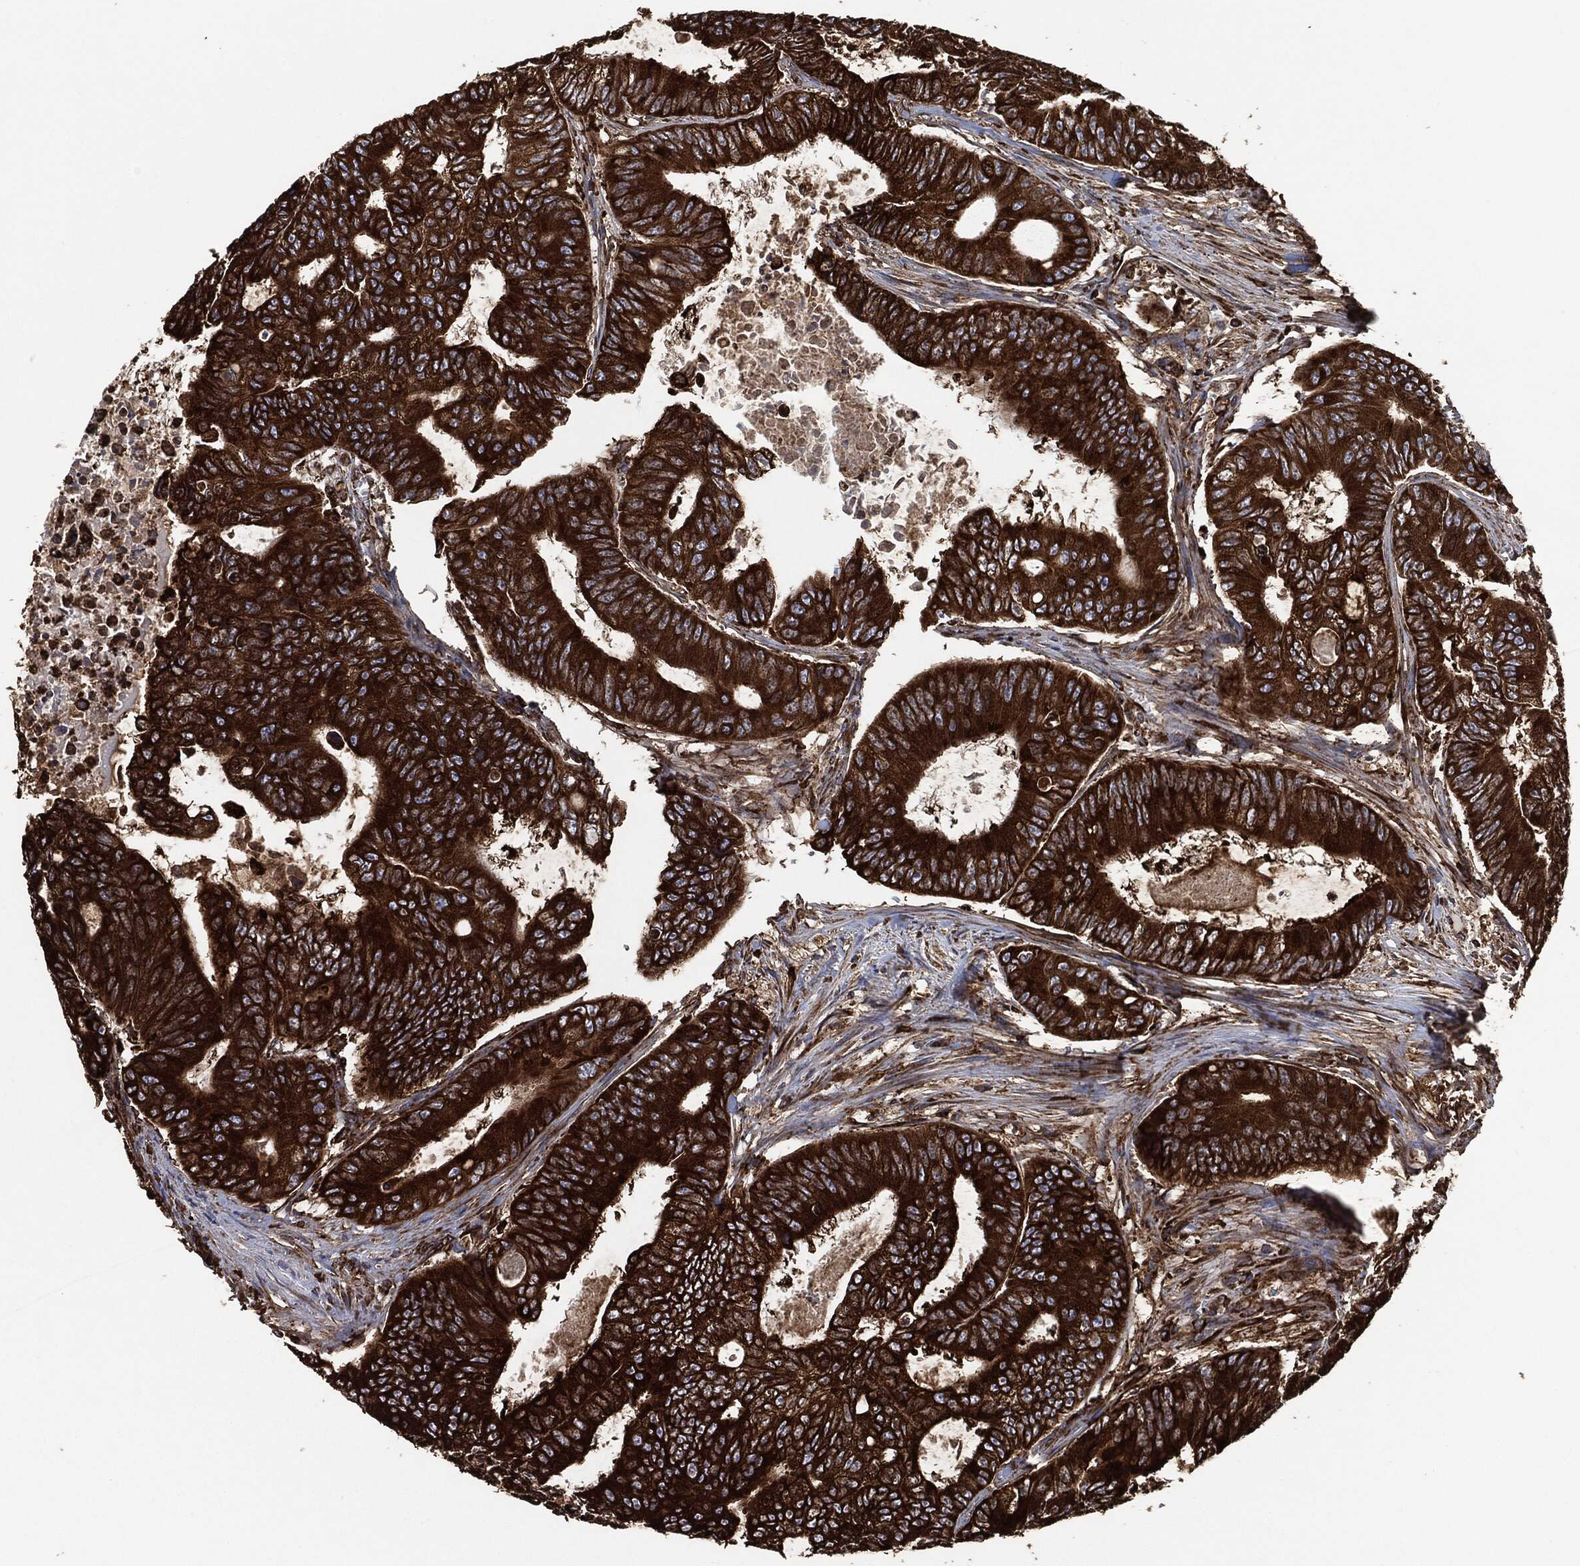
{"staining": {"intensity": "strong", "quantity": ">75%", "location": "cytoplasmic/membranous"}, "tissue": "colorectal cancer", "cell_type": "Tumor cells", "image_type": "cancer", "snomed": [{"axis": "morphology", "description": "Adenocarcinoma, NOS"}, {"axis": "topography", "description": "Colon"}], "caption": "About >75% of tumor cells in human adenocarcinoma (colorectal) show strong cytoplasmic/membranous protein staining as visualized by brown immunohistochemical staining.", "gene": "AMFR", "patient": {"sex": "female", "age": 48}}